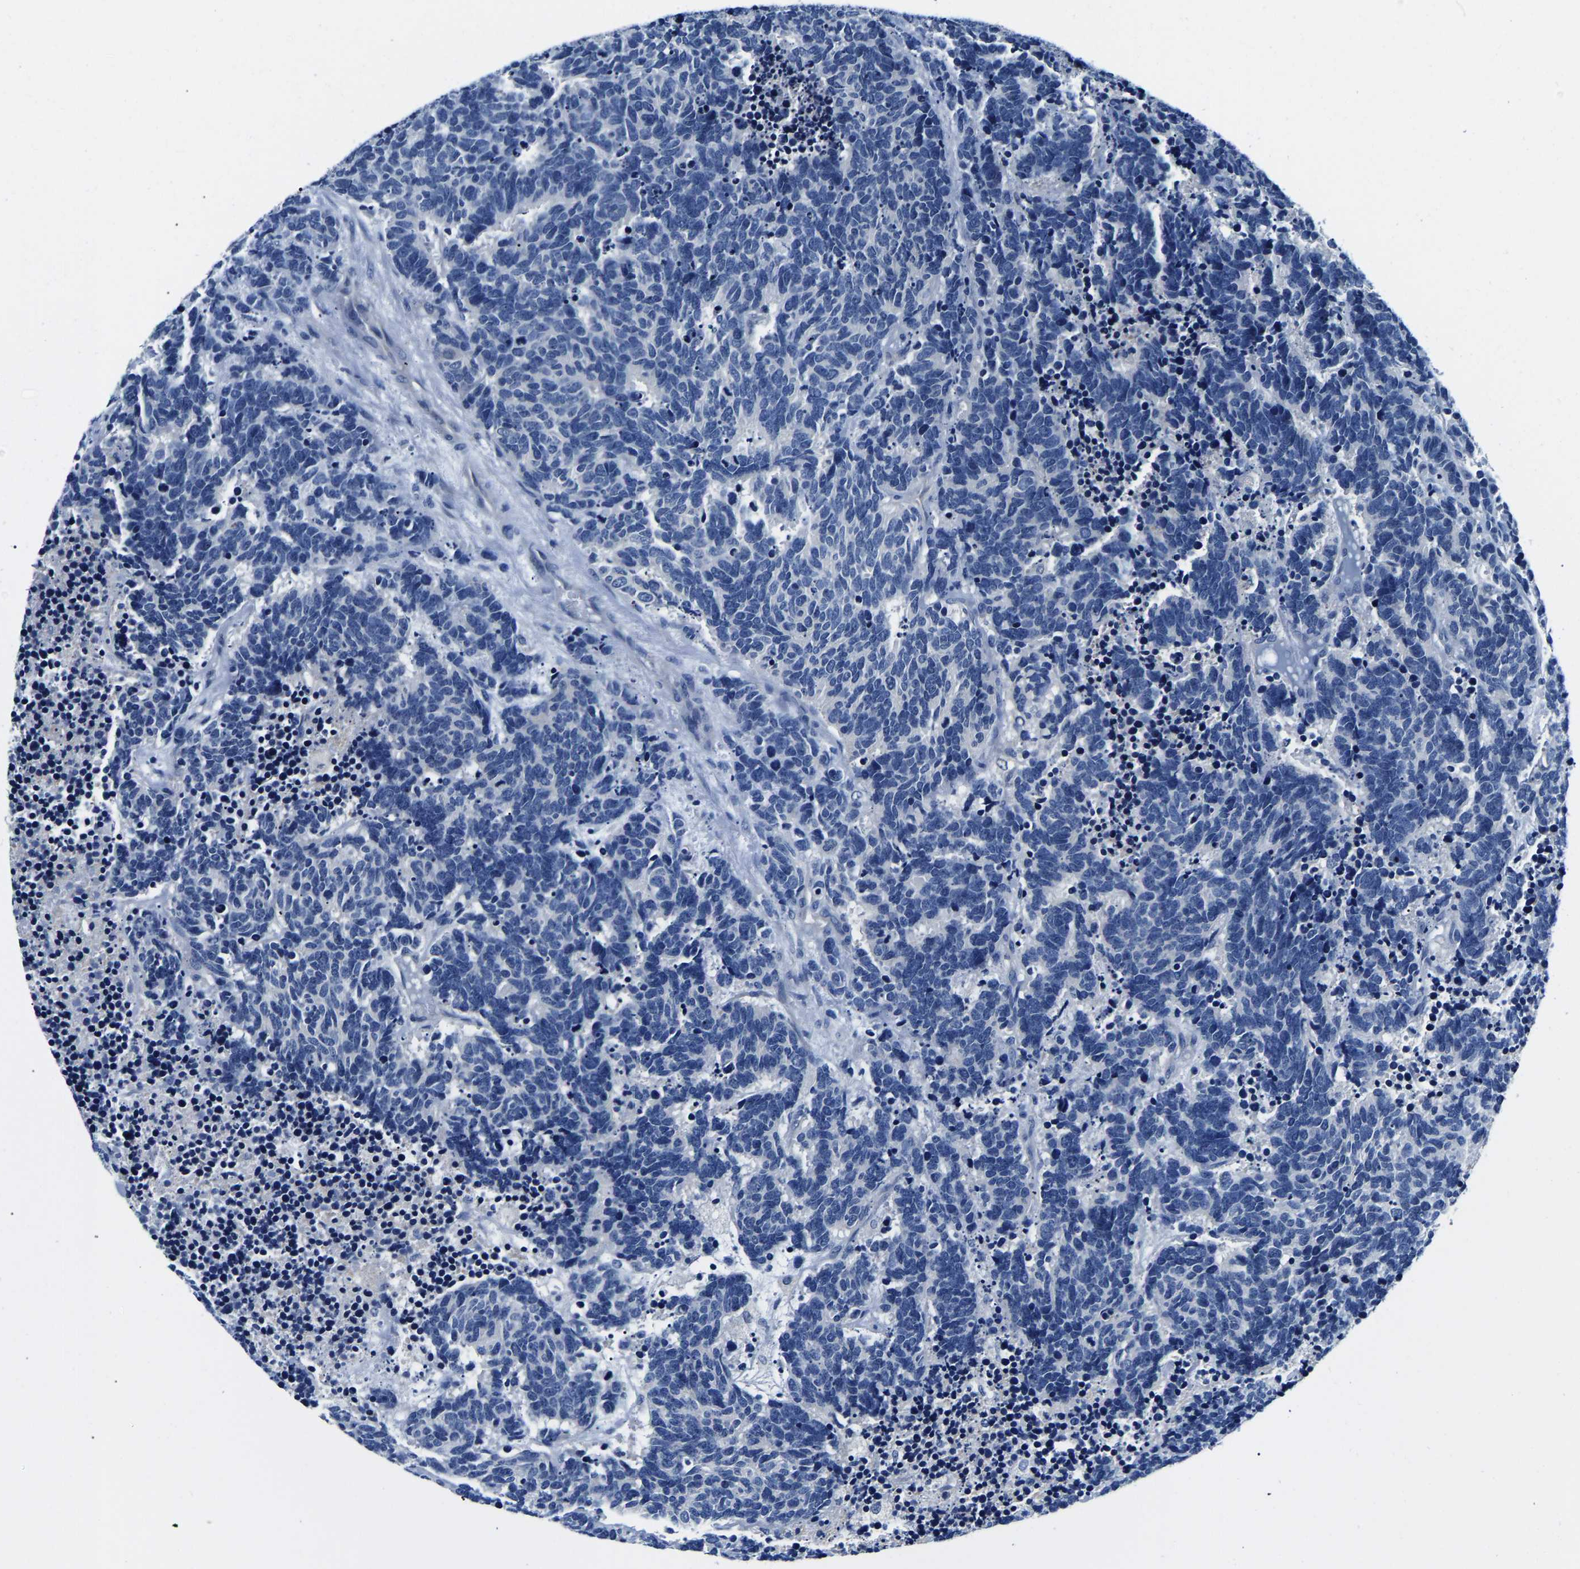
{"staining": {"intensity": "negative", "quantity": "none", "location": "none"}, "tissue": "carcinoid", "cell_type": "Tumor cells", "image_type": "cancer", "snomed": [{"axis": "morphology", "description": "Carcinoma, NOS"}, {"axis": "morphology", "description": "Carcinoid, malignant, NOS"}, {"axis": "topography", "description": "Urinary bladder"}], "caption": "Human carcinoid stained for a protein using immunohistochemistry (IHC) displays no positivity in tumor cells.", "gene": "ACO1", "patient": {"sex": "male", "age": 57}}